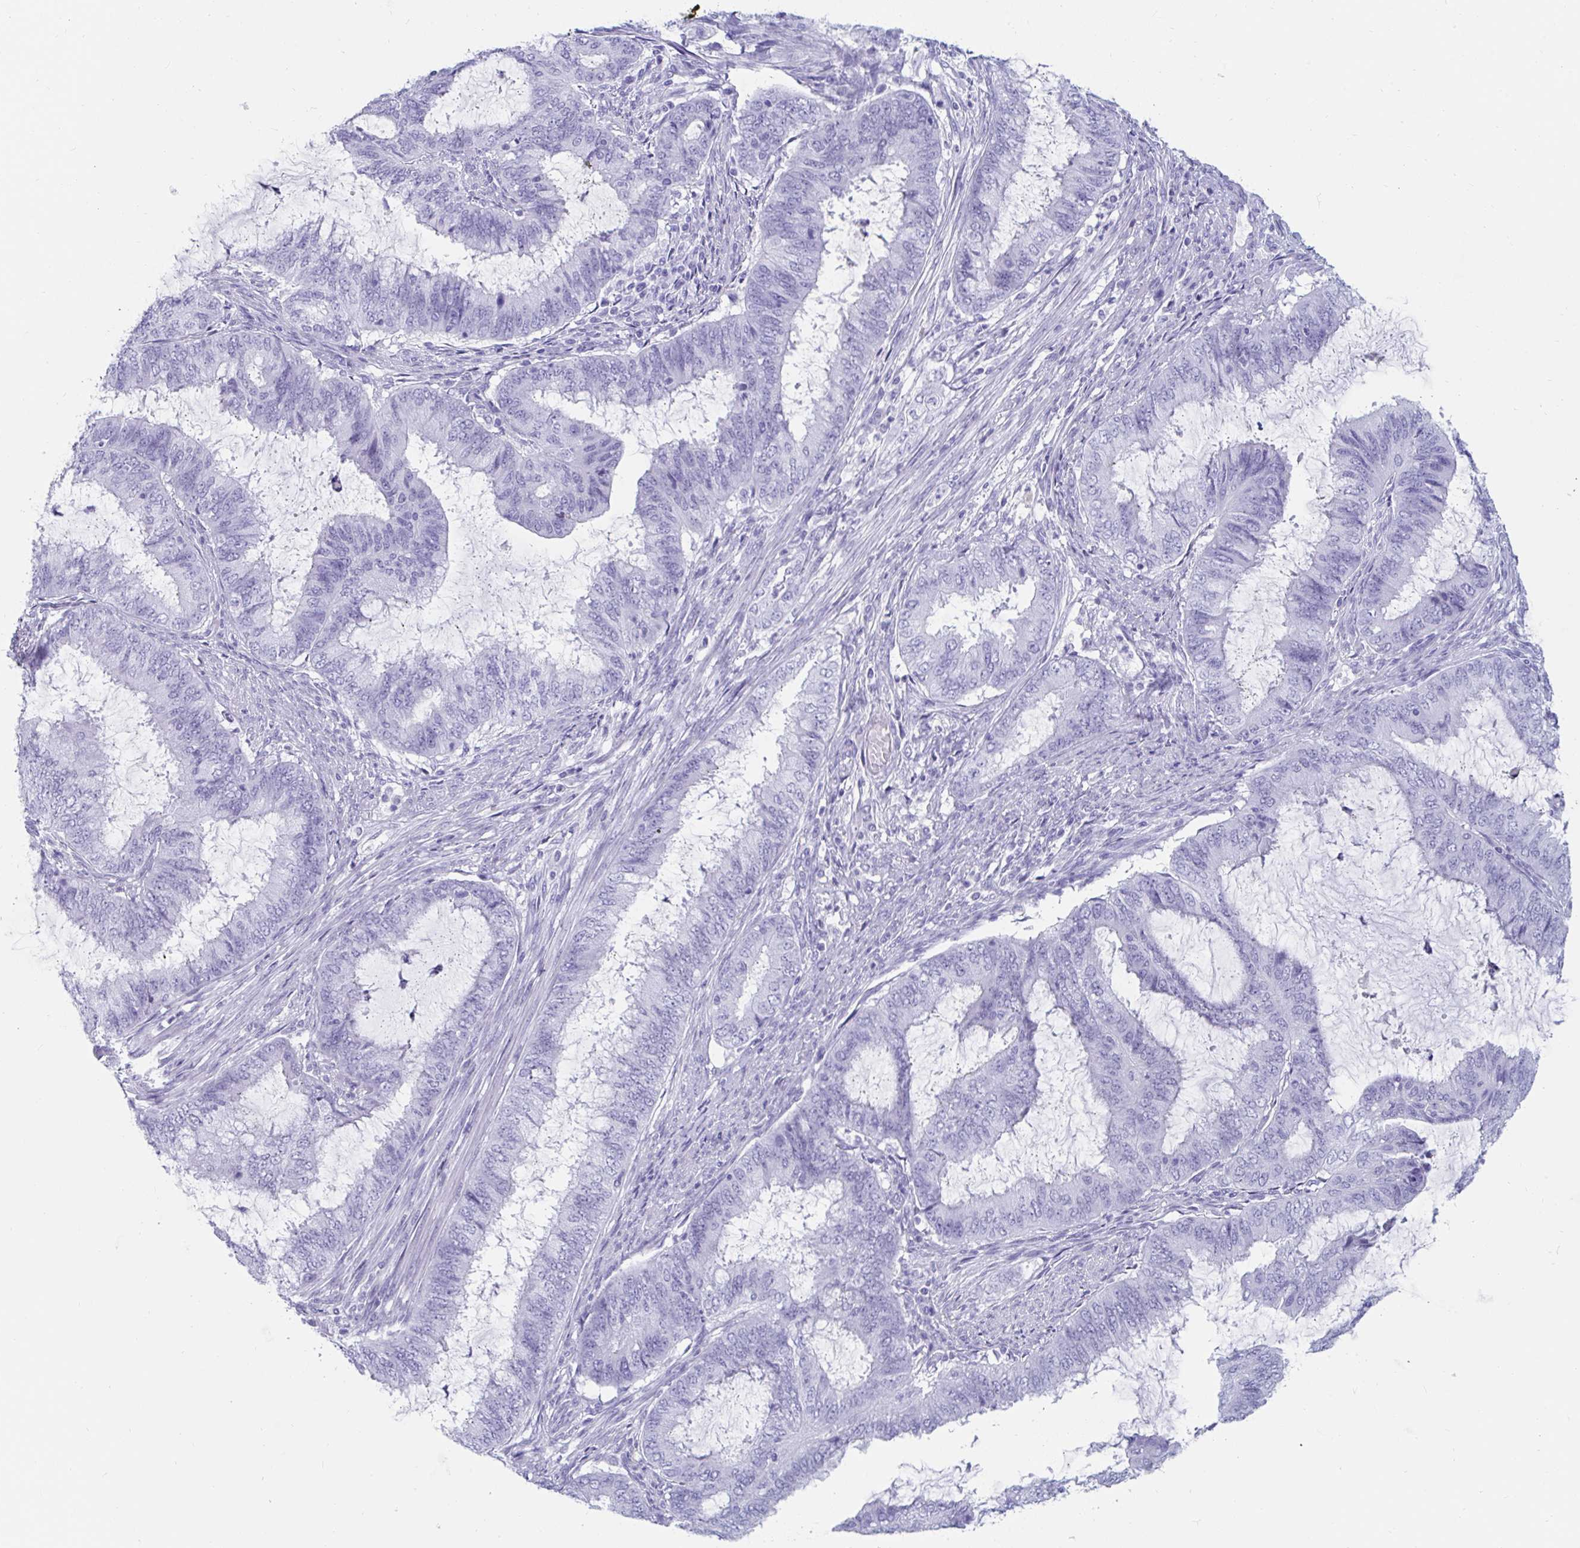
{"staining": {"intensity": "negative", "quantity": "none", "location": "none"}, "tissue": "endometrial cancer", "cell_type": "Tumor cells", "image_type": "cancer", "snomed": [{"axis": "morphology", "description": "Adenocarcinoma, NOS"}, {"axis": "topography", "description": "Endometrium"}], "caption": "DAB (3,3'-diaminobenzidine) immunohistochemical staining of endometrial cancer (adenocarcinoma) reveals no significant positivity in tumor cells. Brightfield microscopy of immunohistochemistry stained with DAB (3,3'-diaminobenzidine) (brown) and hematoxylin (blue), captured at high magnification.", "gene": "GKN2", "patient": {"sex": "female", "age": 51}}